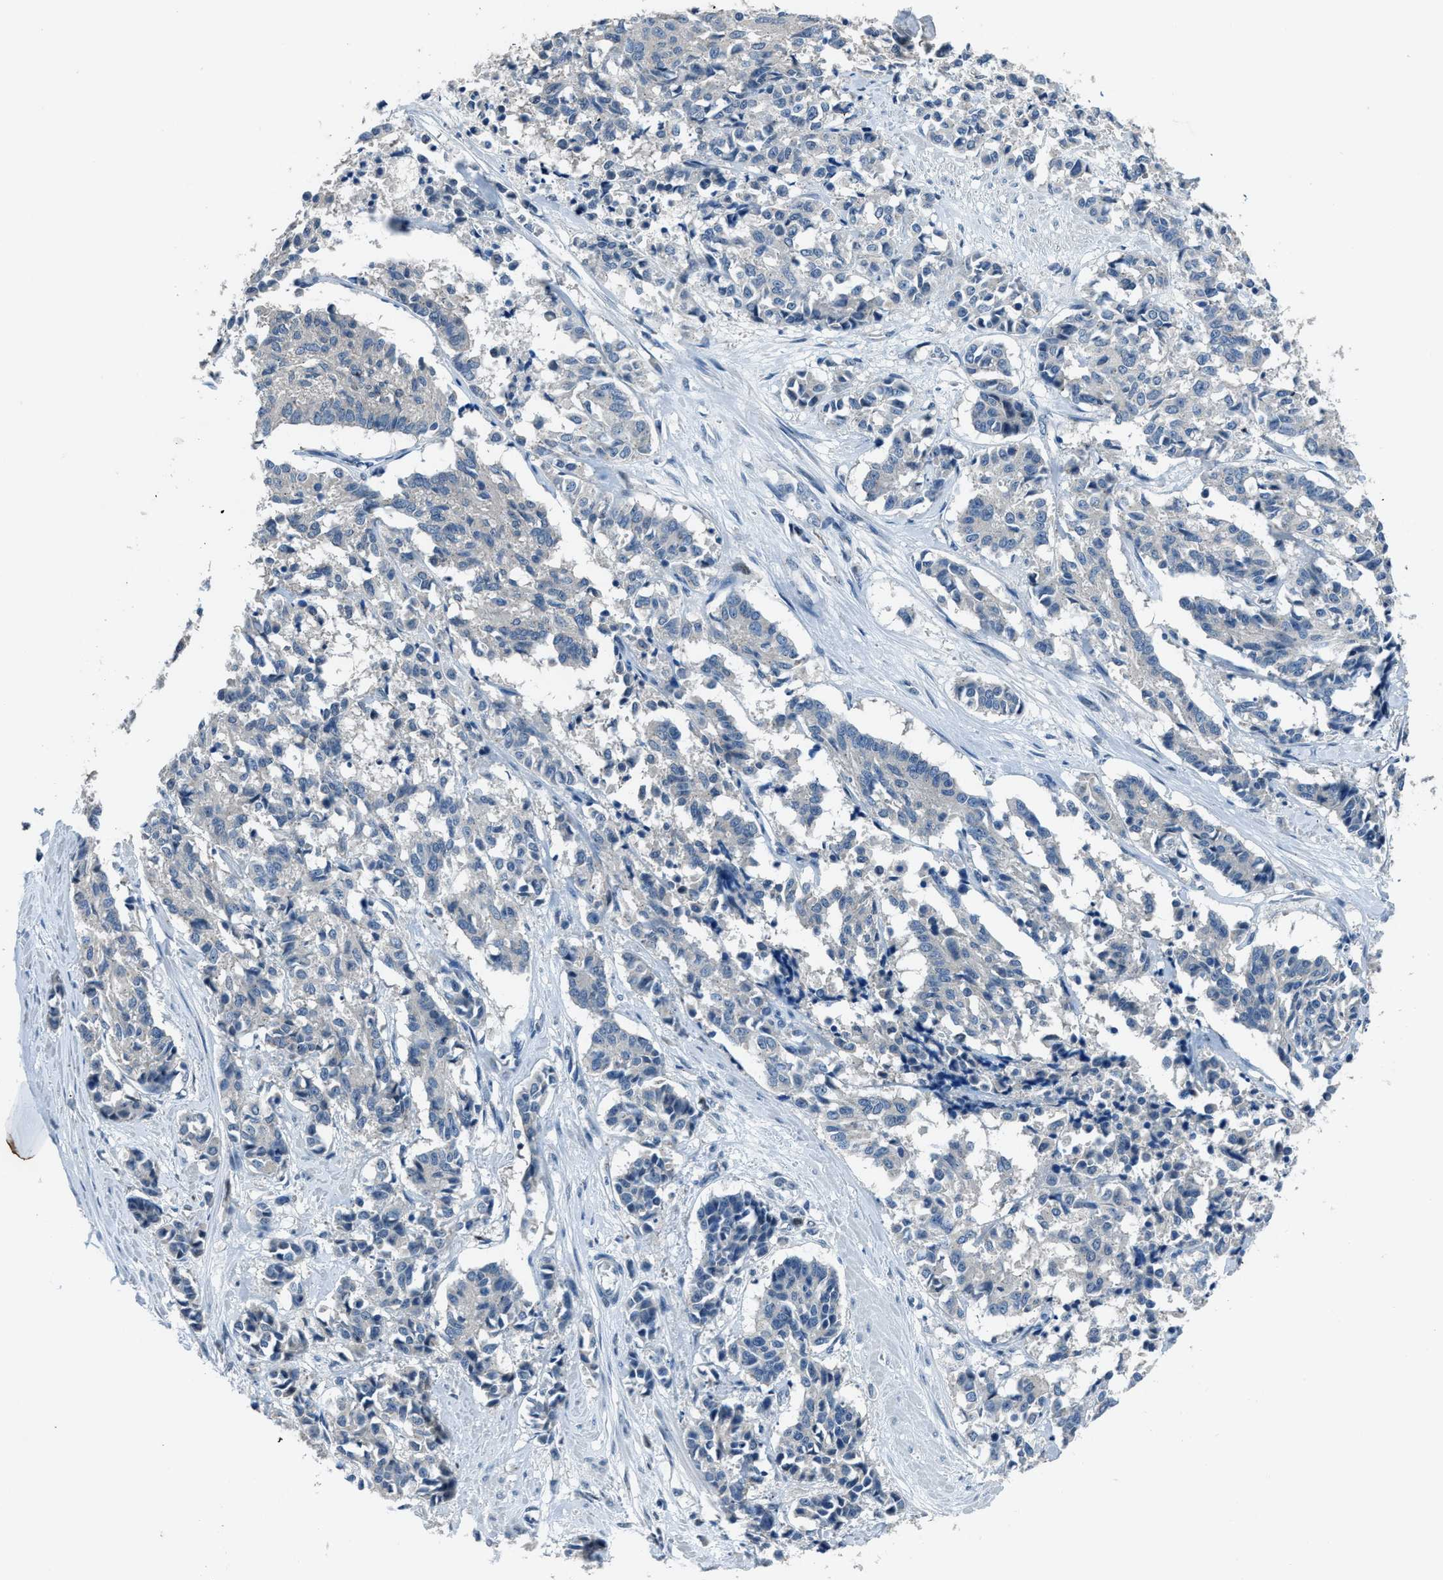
{"staining": {"intensity": "negative", "quantity": "none", "location": "none"}, "tissue": "cervical cancer", "cell_type": "Tumor cells", "image_type": "cancer", "snomed": [{"axis": "morphology", "description": "Squamous cell carcinoma, NOS"}, {"axis": "topography", "description": "Cervix"}], "caption": "This is an immunohistochemistry histopathology image of human cervical squamous cell carcinoma. There is no staining in tumor cells.", "gene": "DUSP19", "patient": {"sex": "female", "age": 35}}